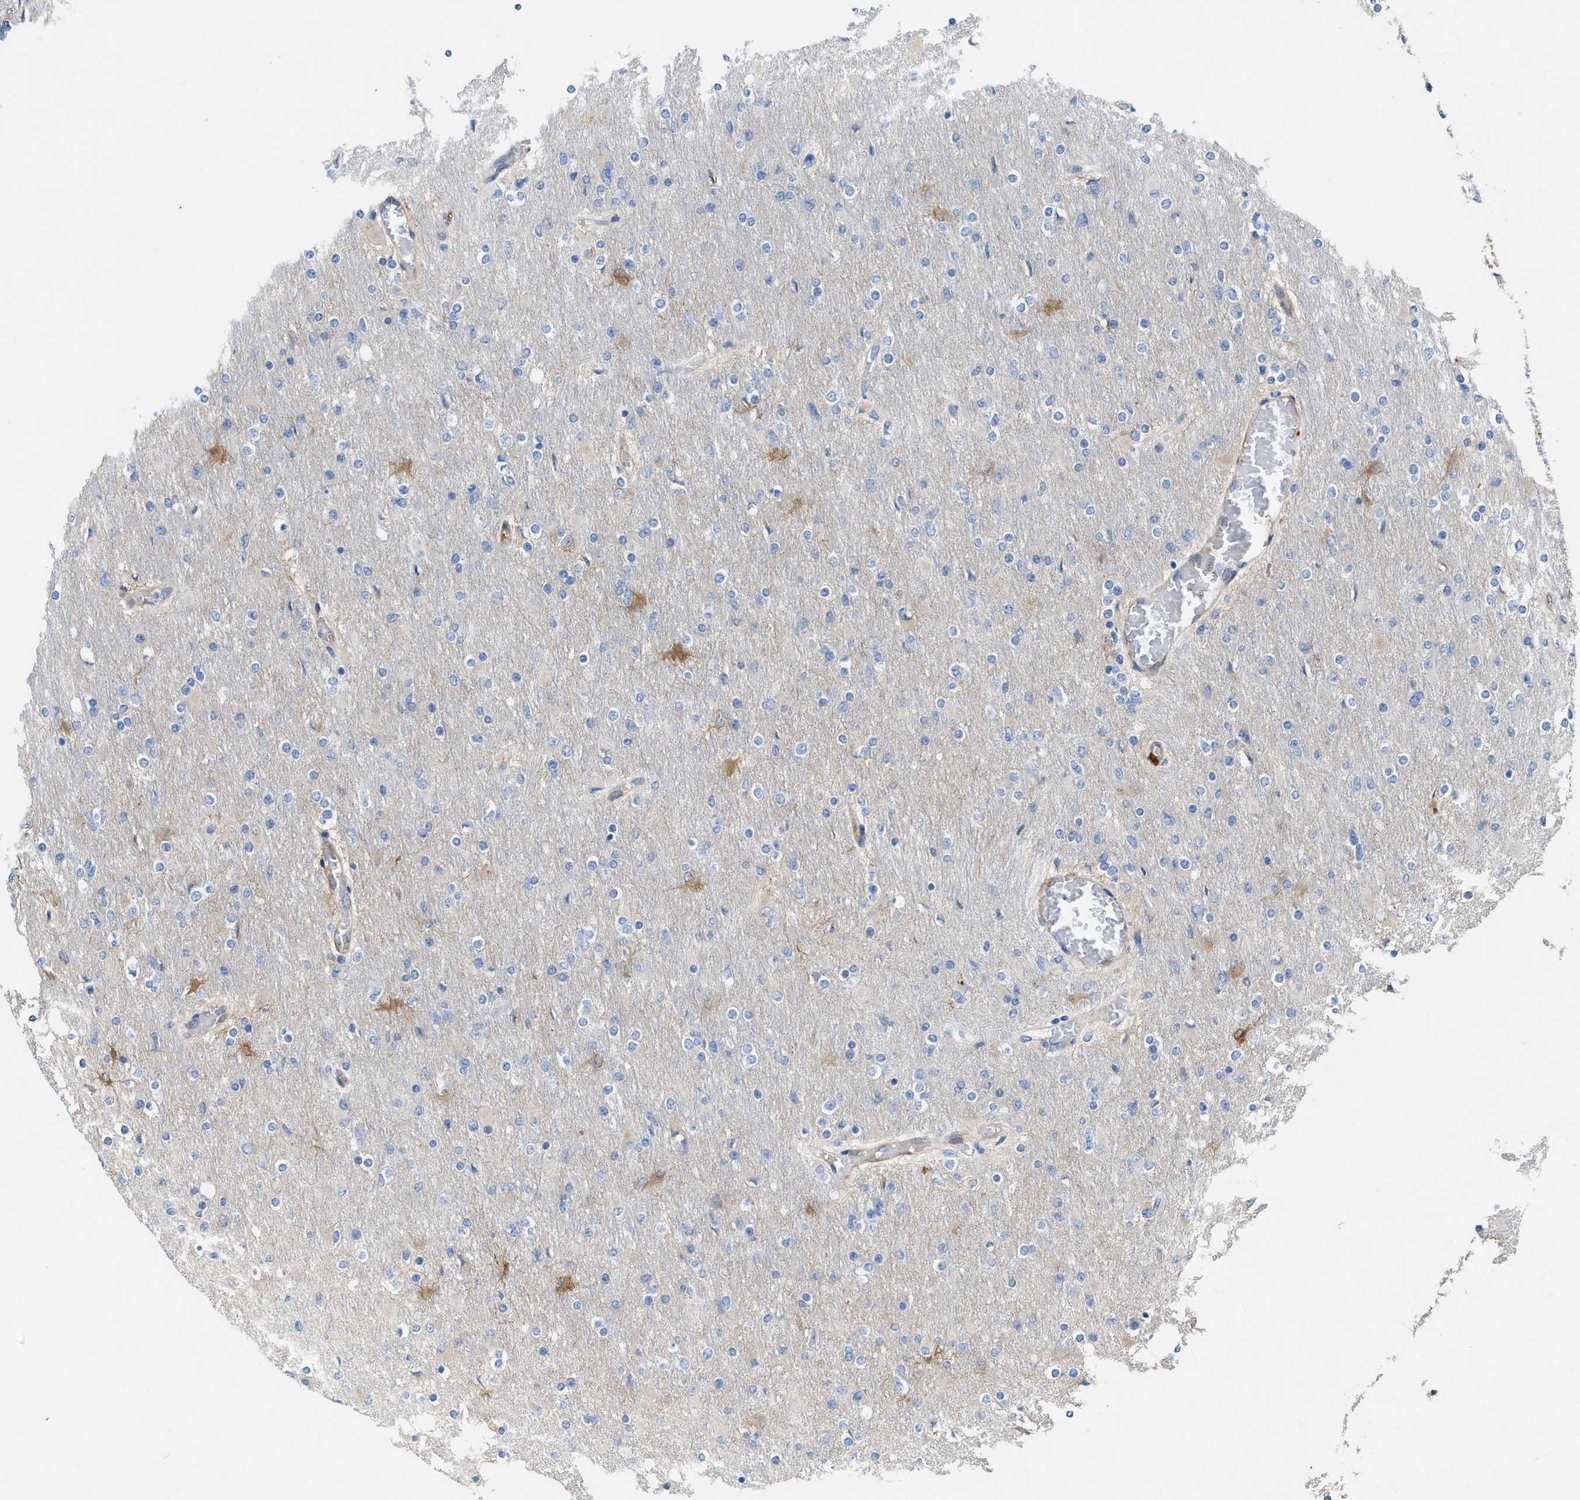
{"staining": {"intensity": "negative", "quantity": "none", "location": "none"}, "tissue": "glioma", "cell_type": "Tumor cells", "image_type": "cancer", "snomed": [{"axis": "morphology", "description": "Glioma, malignant, High grade"}, {"axis": "topography", "description": "Cerebral cortex"}], "caption": "Tumor cells show no significant protein staining in glioma. (Immunohistochemistry, brightfield microscopy, high magnification).", "gene": "ASS1", "patient": {"sex": "female", "age": 36}}